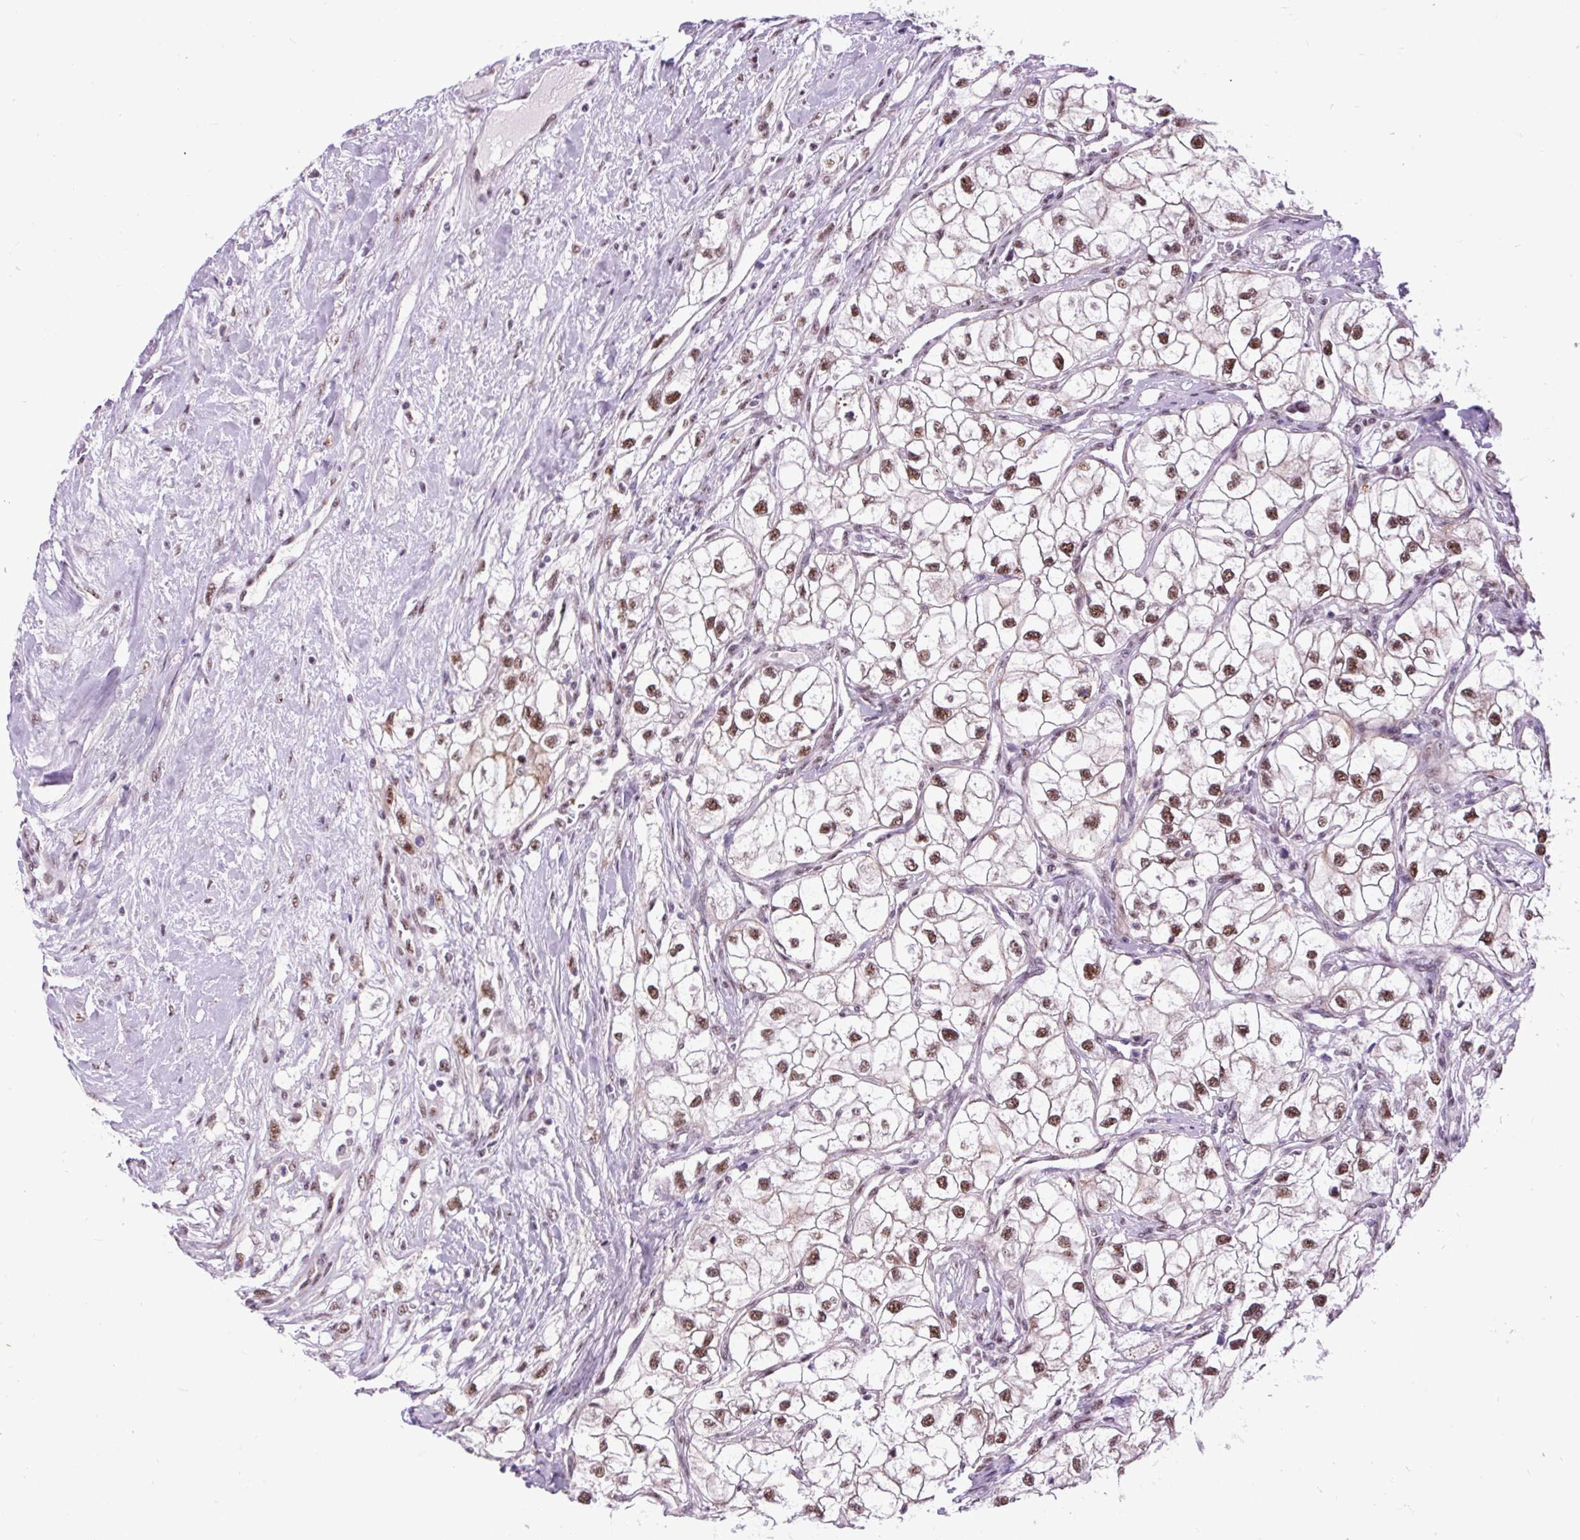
{"staining": {"intensity": "moderate", "quantity": ">75%", "location": "nuclear"}, "tissue": "renal cancer", "cell_type": "Tumor cells", "image_type": "cancer", "snomed": [{"axis": "morphology", "description": "Adenocarcinoma, NOS"}, {"axis": "topography", "description": "Kidney"}], "caption": "Immunohistochemical staining of human renal adenocarcinoma displays medium levels of moderate nuclear expression in approximately >75% of tumor cells.", "gene": "SMC5", "patient": {"sex": "male", "age": 59}}